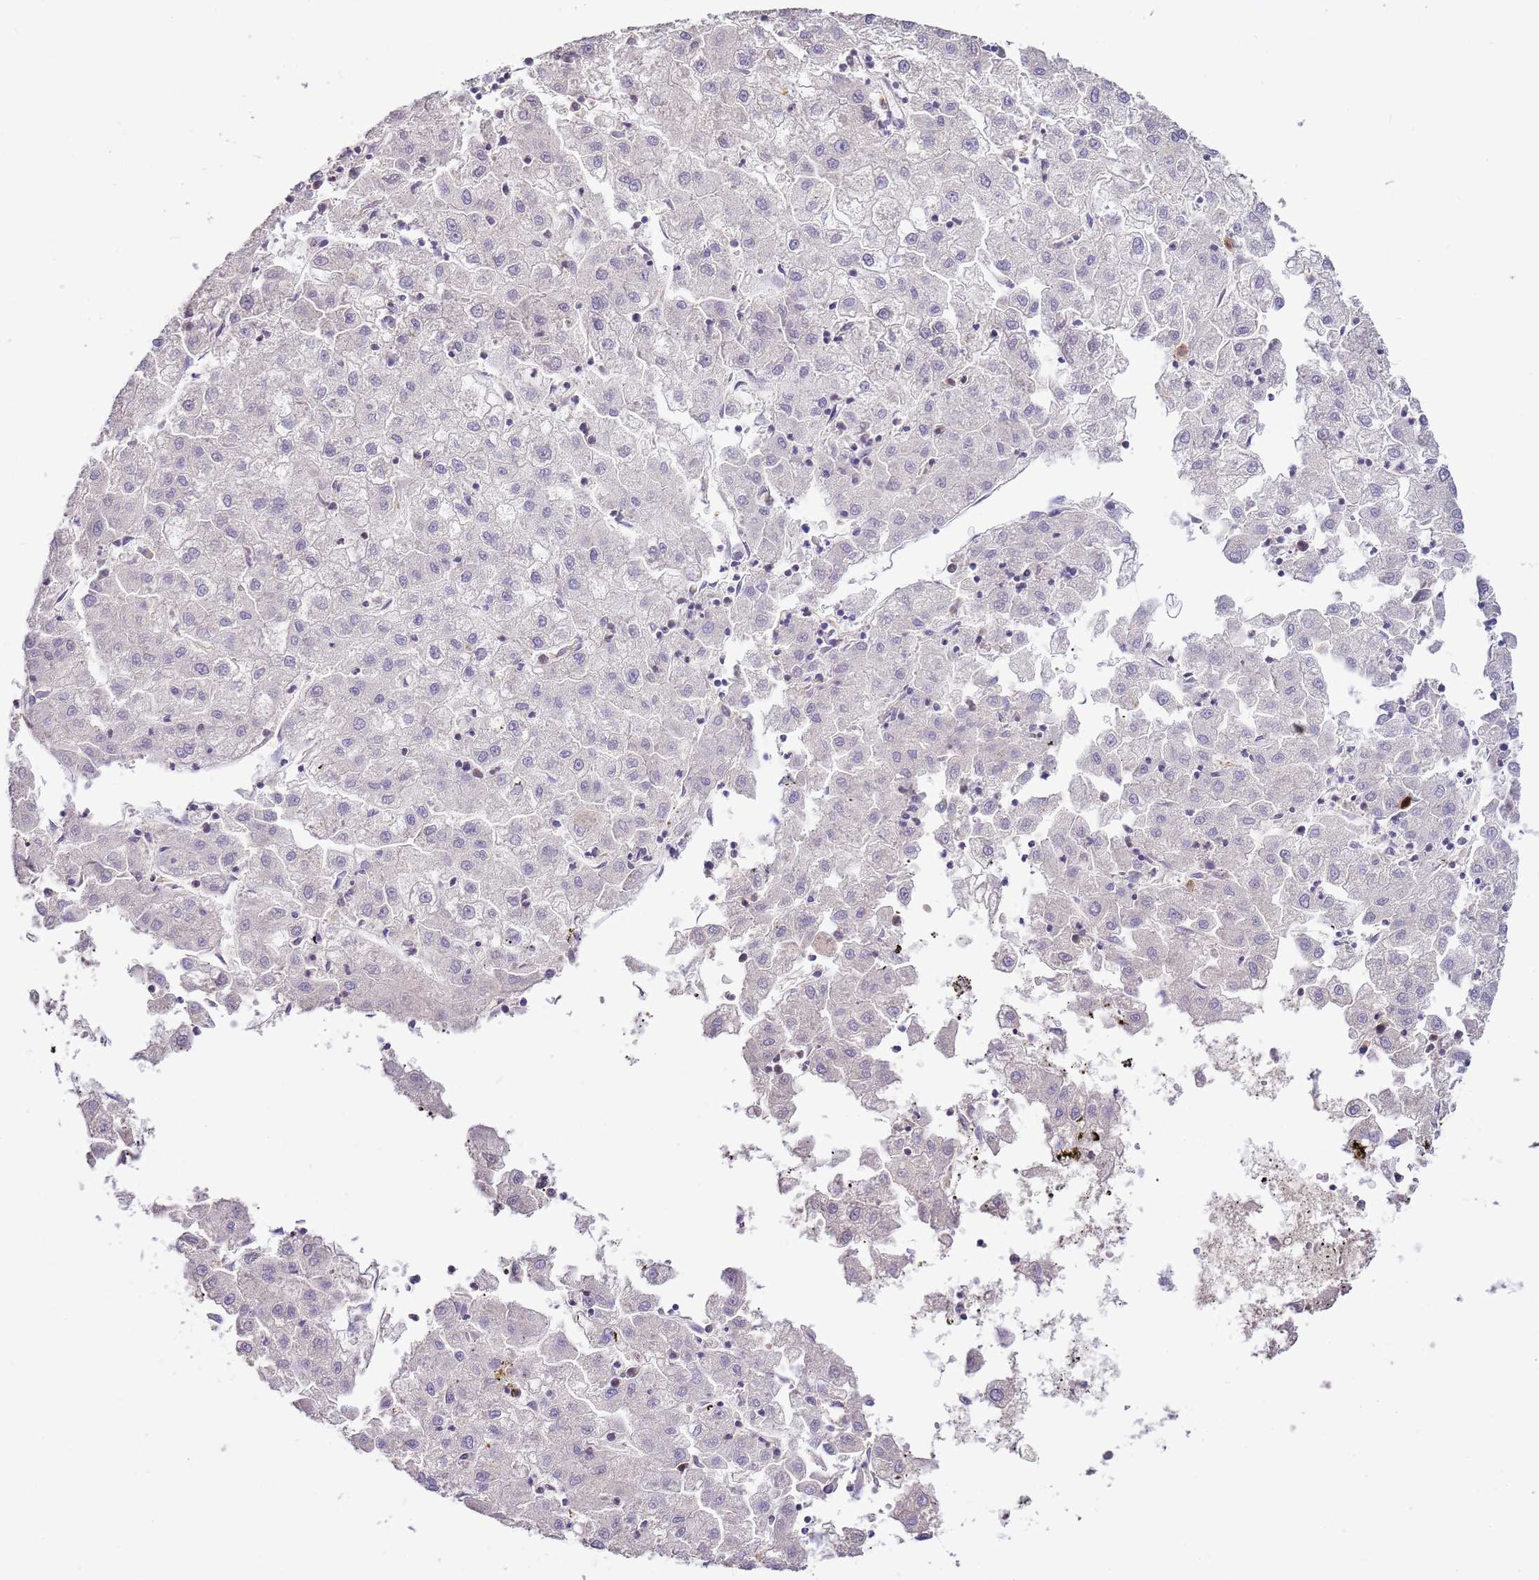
{"staining": {"intensity": "negative", "quantity": "none", "location": "none"}, "tissue": "liver cancer", "cell_type": "Tumor cells", "image_type": "cancer", "snomed": [{"axis": "morphology", "description": "Carcinoma, Hepatocellular, NOS"}, {"axis": "topography", "description": "Liver"}], "caption": "Human liver cancer (hepatocellular carcinoma) stained for a protein using immunohistochemistry (IHC) demonstrates no positivity in tumor cells.", "gene": "IL2RG", "patient": {"sex": "male", "age": 72}}